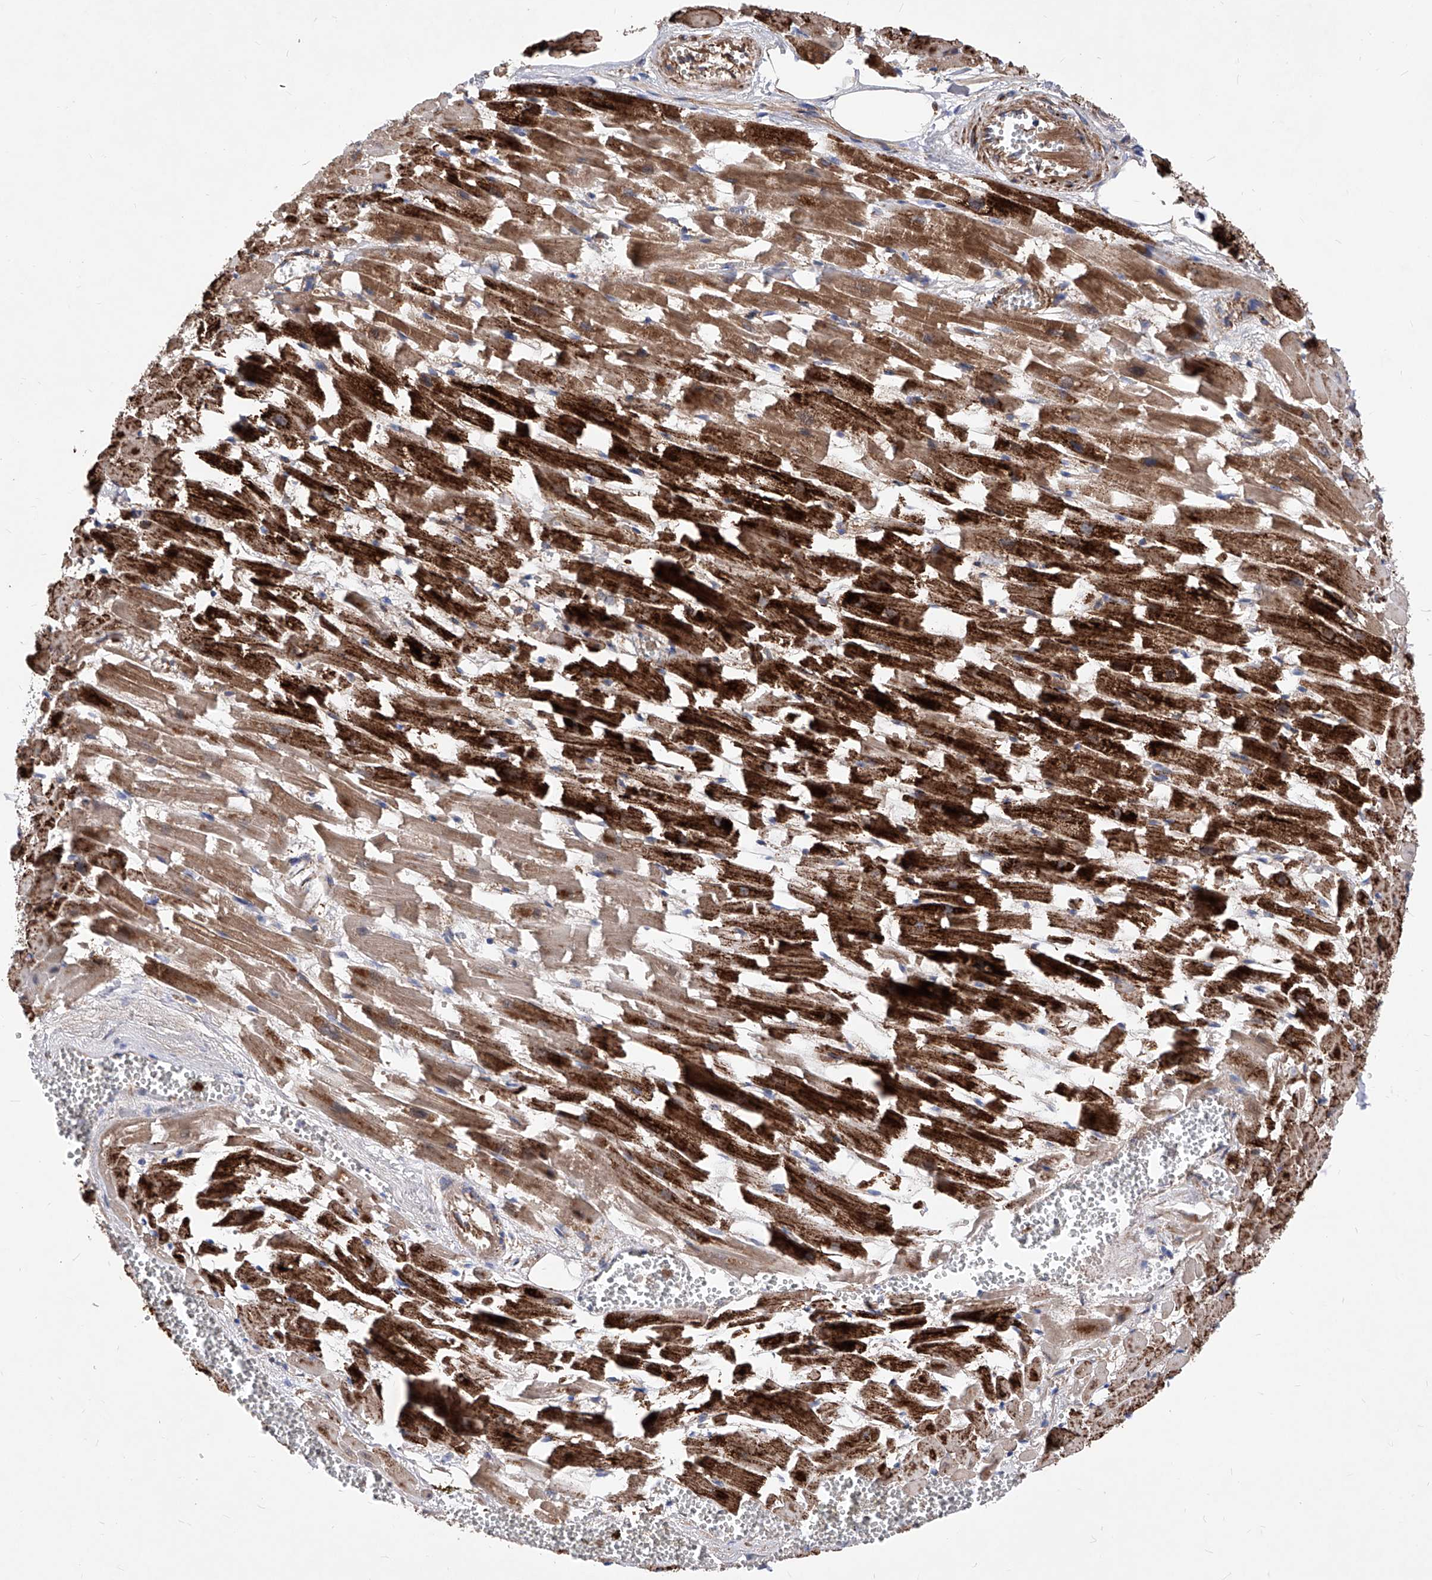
{"staining": {"intensity": "strong", "quantity": ">75%", "location": "cytoplasmic/membranous"}, "tissue": "heart muscle", "cell_type": "Cardiomyocytes", "image_type": "normal", "snomed": [{"axis": "morphology", "description": "Normal tissue, NOS"}, {"axis": "topography", "description": "Heart"}], "caption": "A brown stain highlights strong cytoplasmic/membranous positivity of a protein in cardiomyocytes of normal human heart muscle. (DAB IHC, brown staining for protein, blue staining for nuclei).", "gene": "HRNR", "patient": {"sex": "female", "age": 64}}